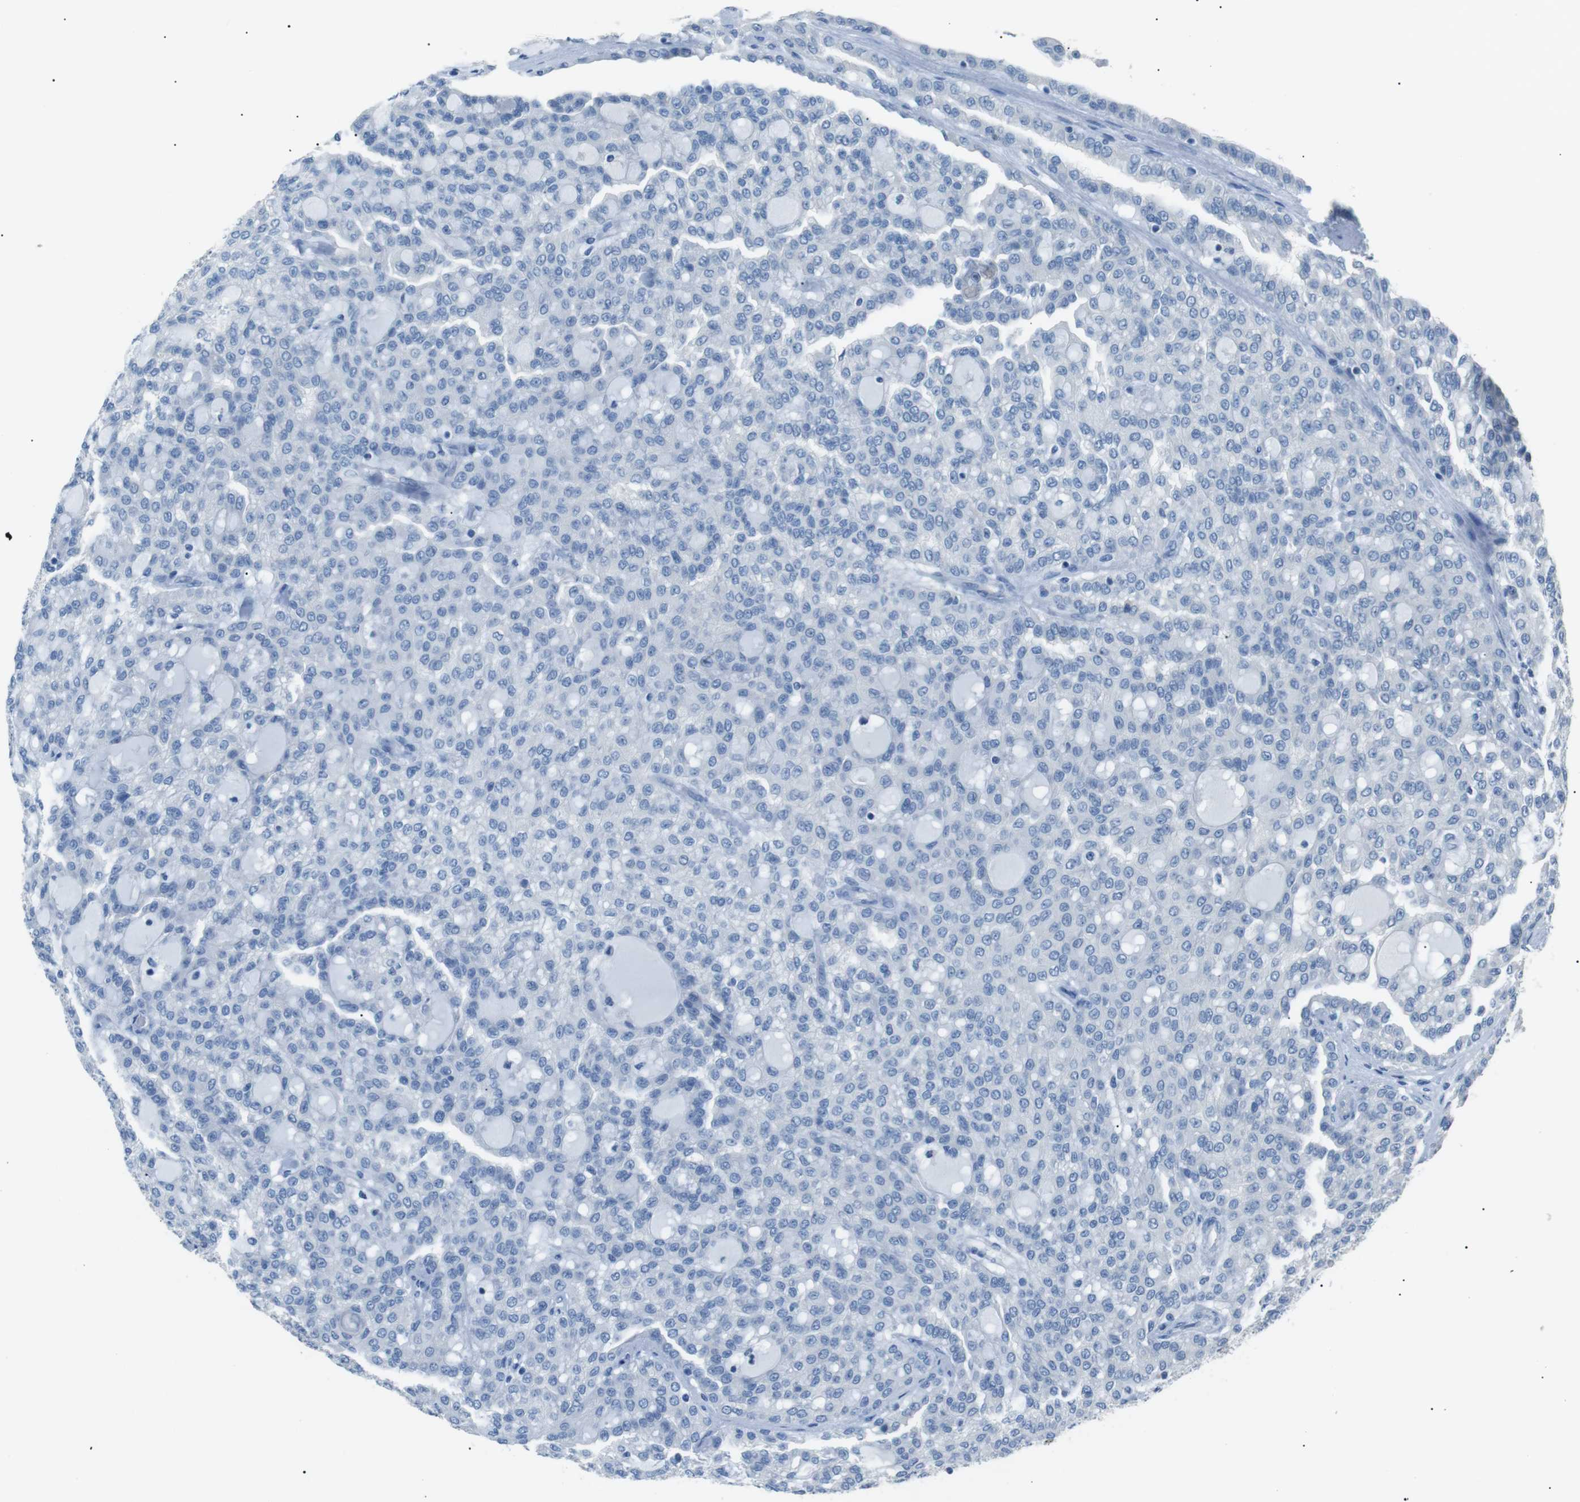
{"staining": {"intensity": "negative", "quantity": "none", "location": "none"}, "tissue": "renal cancer", "cell_type": "Tumor cells", "image_type": "cancer", "snomed": [{"axis": "morphology", "description": "Adenocarcinoma, NOS"}, {"axis": "topography", "description": "Kidney"}], "caption": "The photomicrograph reveals no significant staining in tumor cells of adenocarcinoma (renal). Brightfield microscopy of IHC stained with DAB (3,3'-diaminobenzidine) (brown) and hematoxylin (blue), captured at high magnification.", "gene": "CDH26", "patient": {"sex": "male", "age": 63}}